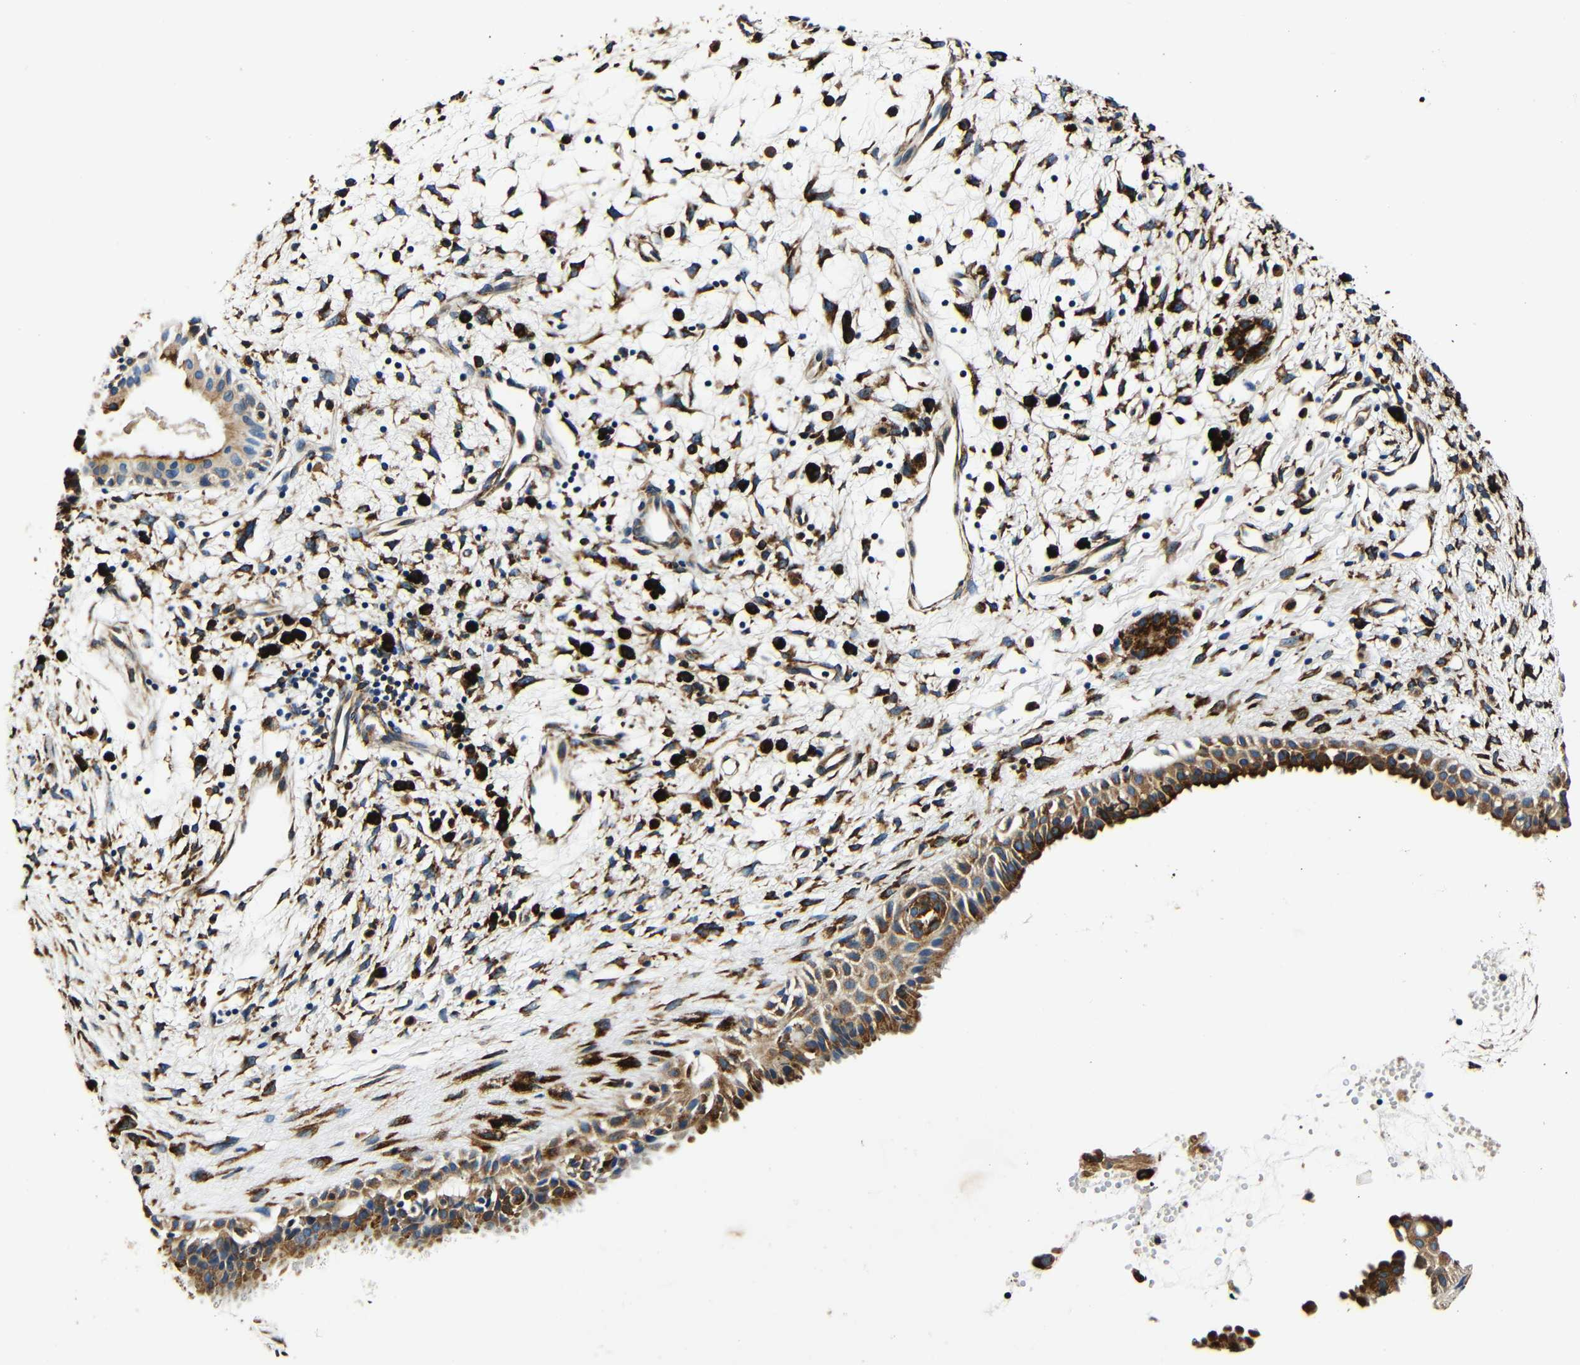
{"staining": {"intensity": "strong", "quantity": ">75%", "location": "cytoplasmic/membranous"}, "tissue": "nasopharynx", "cell_type": "Respiratory epithelial cells", "image_type": "normal", "snomed": [{"axis": "morphology", "description": "Normal tissue, NOS"}, {"axis": "topography", "description": "Nasopharynx"}], "caption": "An immunohistochemistry histopathology image of unremarkable tissue is shown. Protein staining in brown highlights strong cytoplasmic/membranous positivity in nasopharynx within respiratory epithelial cells. The staining was performed using DAB to visualize the protein expression in brown, while the nuclei were stained in blue with hematoxylin (Magnification: 20x).", "gene": "RRBP1", "patient": {"sex": "male", "age": 22}}